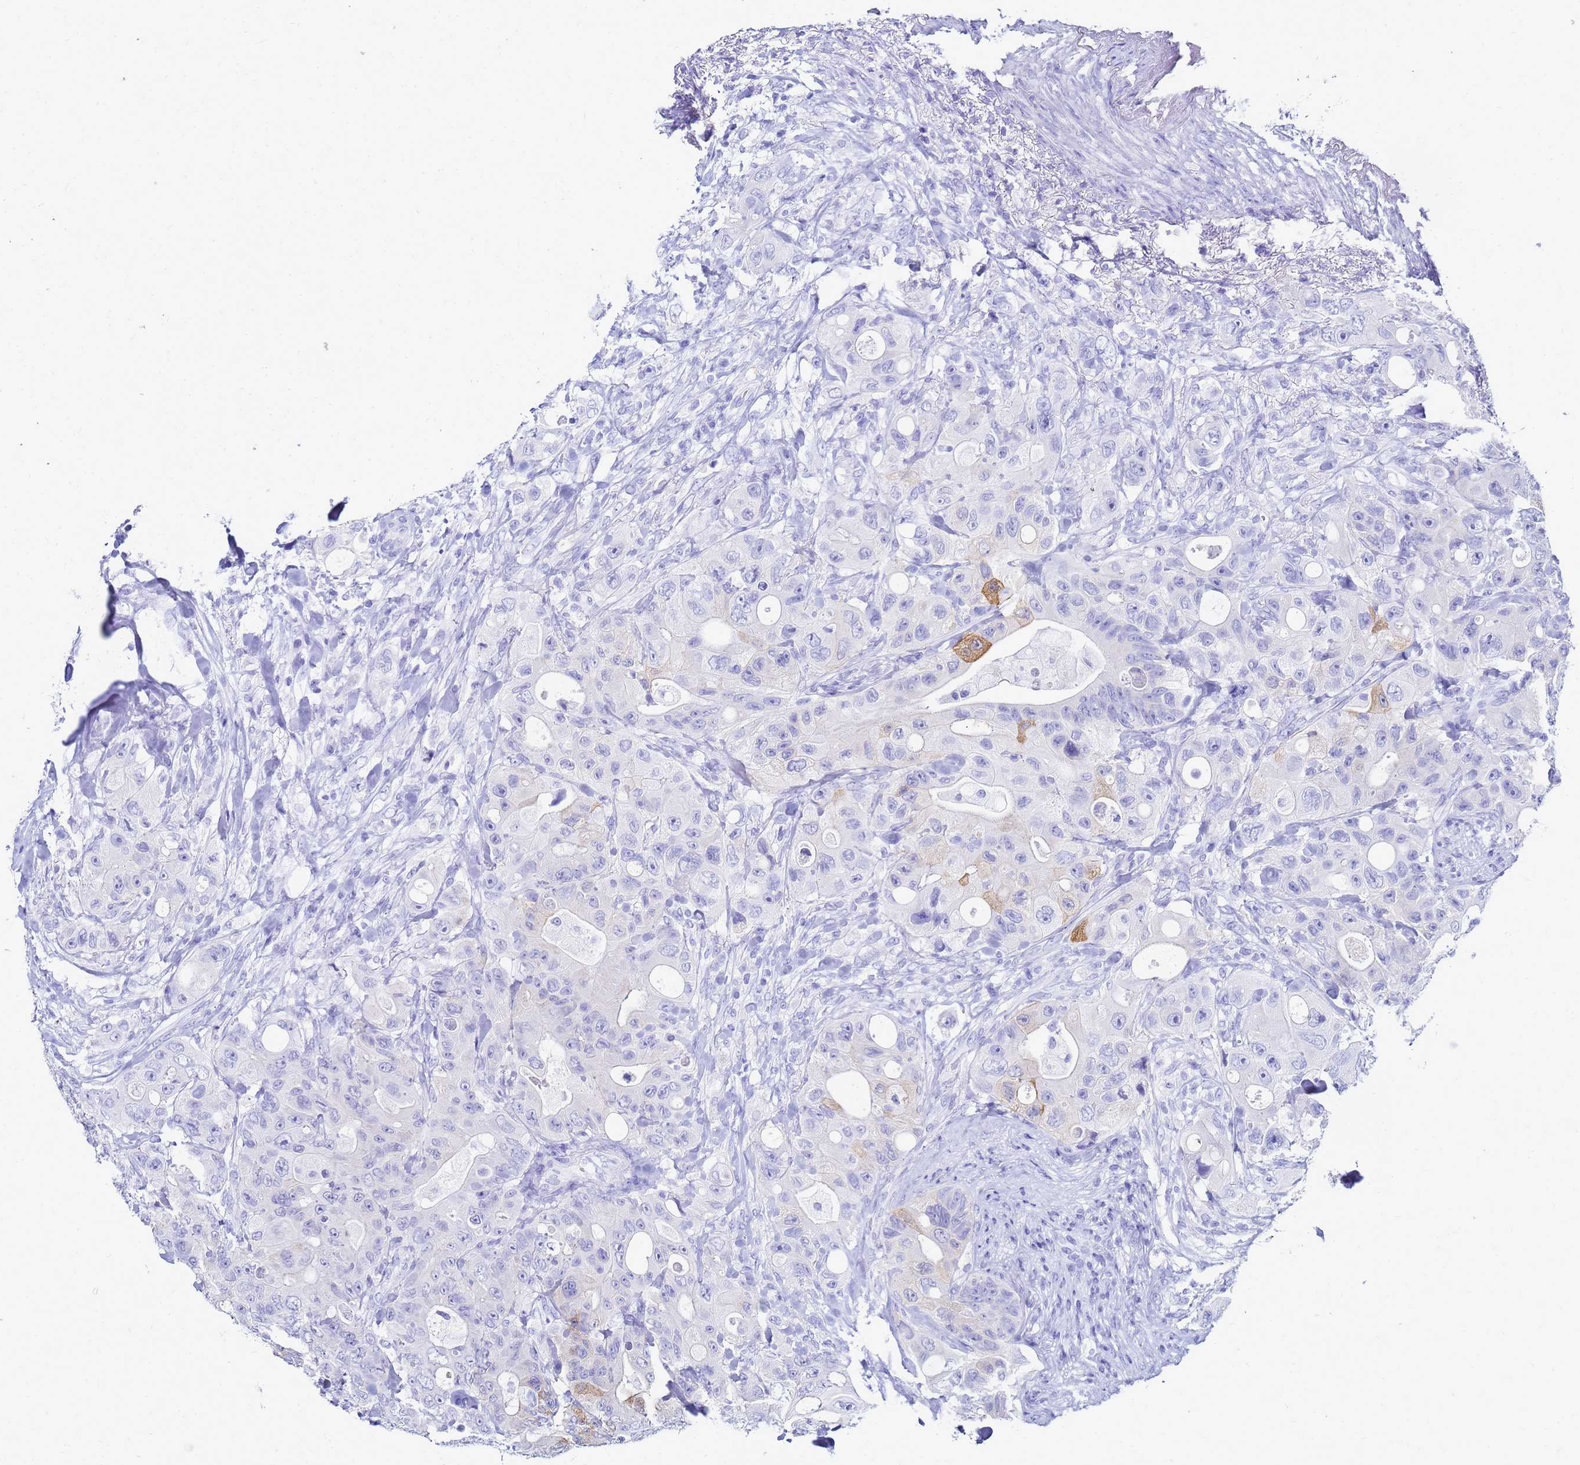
{"staining": {"intensity": "negative", "quantity": "none", "location": "none"}, "tissue": "colorectal cancer", "cell_type": "Tumor cells", "image_type": "cancer", "snomed": [{"axis": "morphology", "description": "Adenocarcinoma, NOS"}, {"axis": "topography", "description": "Colon"}], "caption": "High magnification brightfield microscopy of colorectal cancer (adenocarcinoma) stained with DAB (3,3'-diaminobenzidine) (brown) and counterstained with hematoxylin (blue): tumor cells show no significant positivity.", "gene": "CKB", "patient": {"sex": "female", "age": 46}}